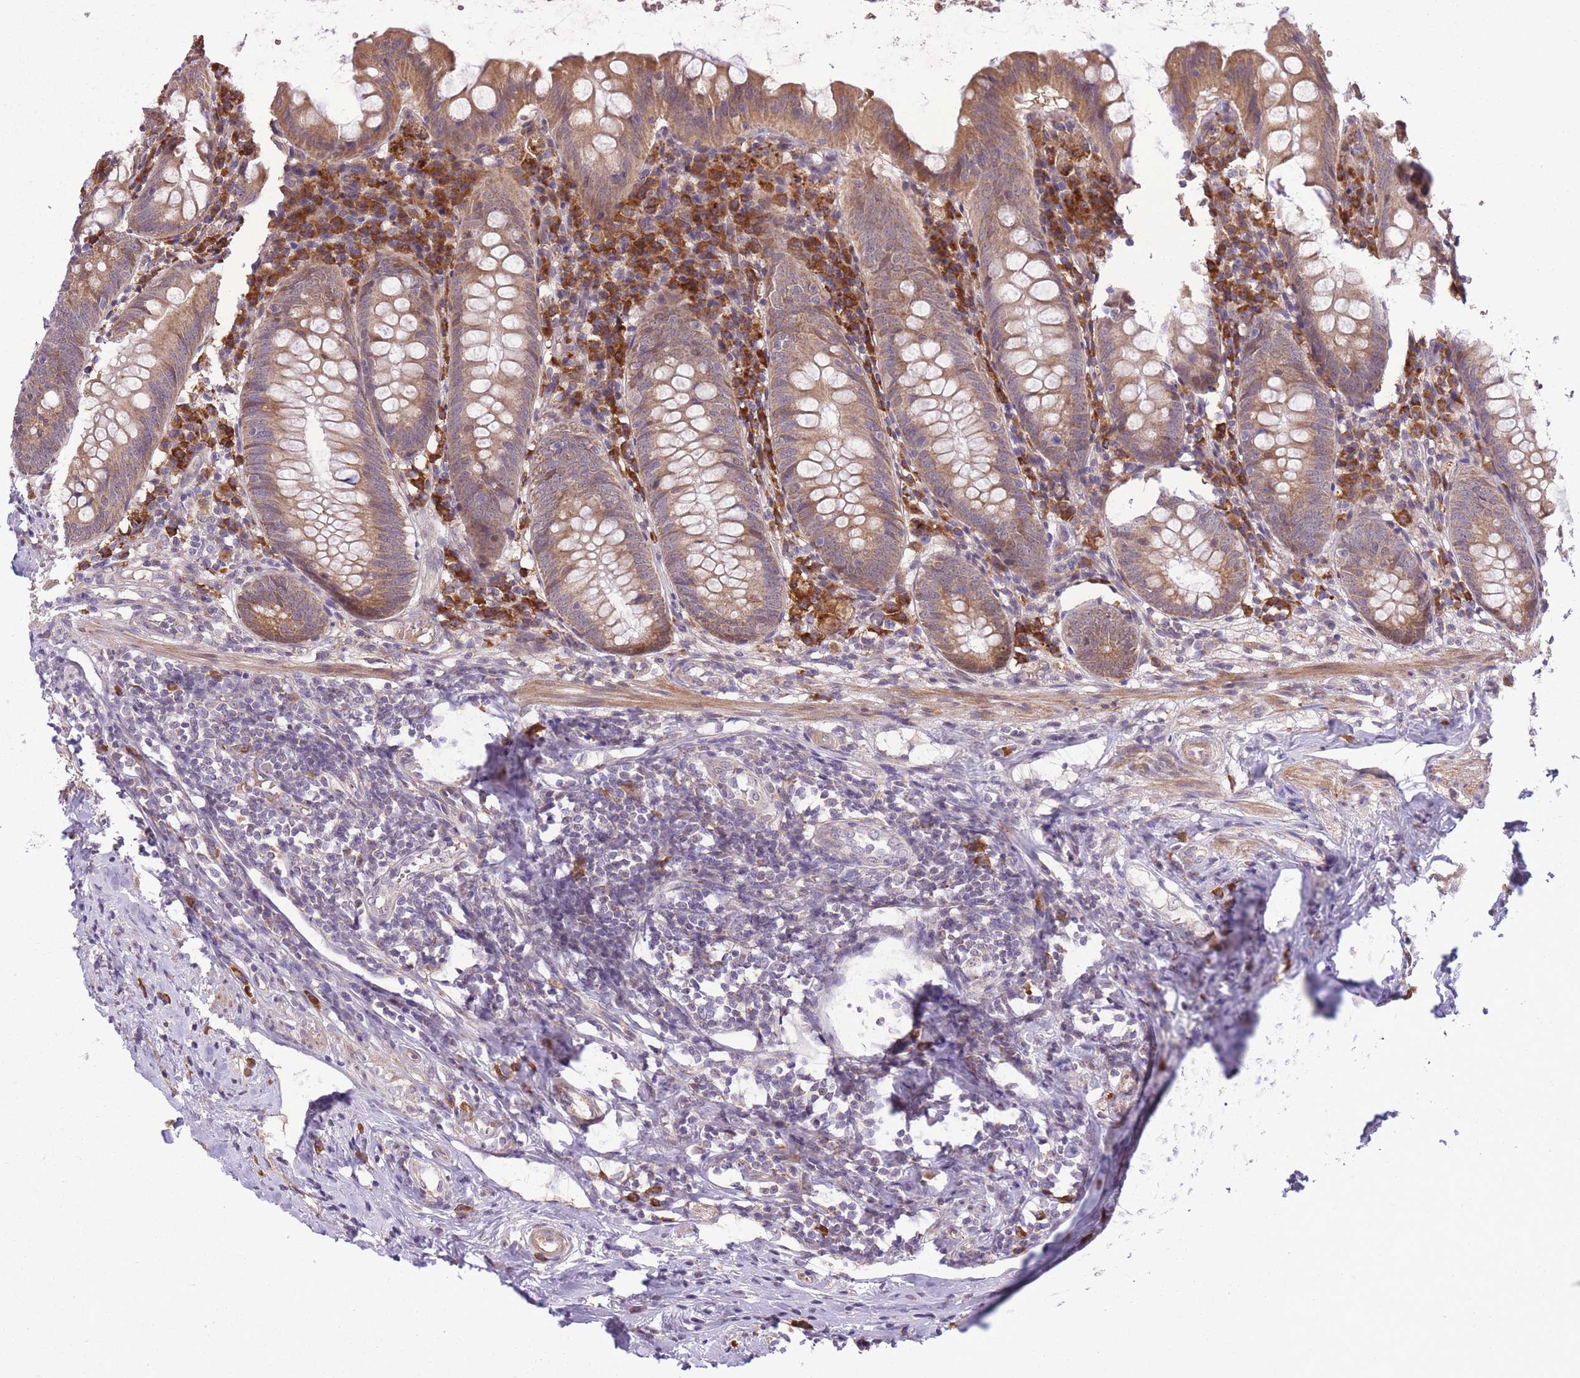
{"staining": {"intensity": "moderate", "quantity": ">75%", "location": "cytoplasmic/membranous"}, "tissue": "appendix", "cell_type": "Glandular cells", "image_type": "normal", "snomed": [{"axis": "morphology", "description": "Normal tissue, NOS"}, {"axis": "topography", "description": "Appendix"}], "caption": "IHC photomicrograph of benign appendix stained for a protein (brown), which exhibits medium levels of moderate cytoplasmic/membranous positivity in about >75% of glandular cells.", "gene": "POLR3F", "patient": {"sex": "female", "age": 54}}